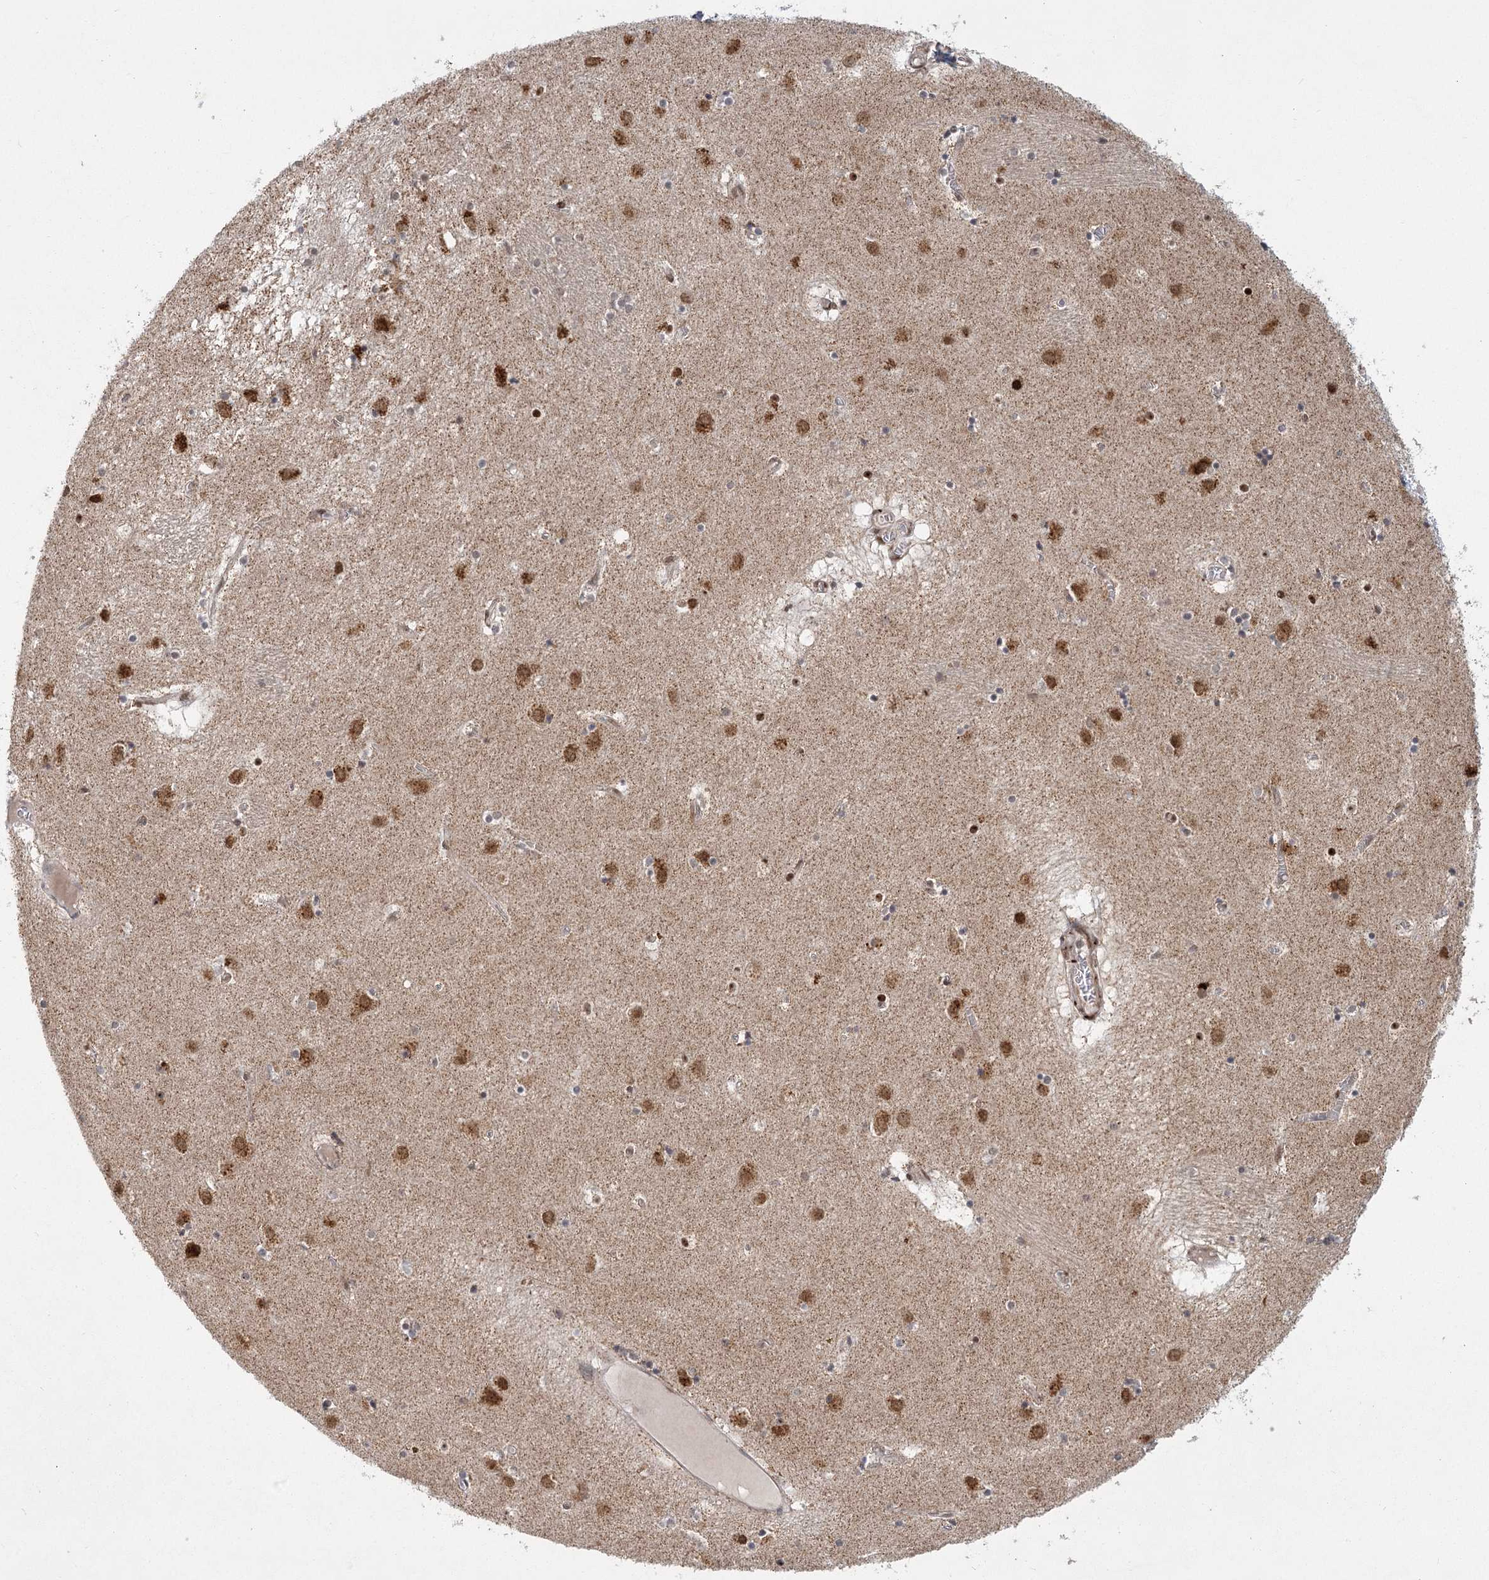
{"staining": {"intensity": "moderate", "quantity": "<25%", "location": "nuclear"}, "tissue": "caudate", "cell_type": "Glial cells", "image_type": "normal", "snomed": [{"axis": "morphology", "description": "Normal tissue, NOS"}, {"axis": "topography", "description": "Lateral ventricle wall"}], "caption": "Immunohistochemistry (IHC) (DAB) staining of unremarkable caudate displays moderate nuclear protein expression in approximately <25% of glial cells.", "gene": "CIB4", "patient": {"sex": "male", "age": 70}}